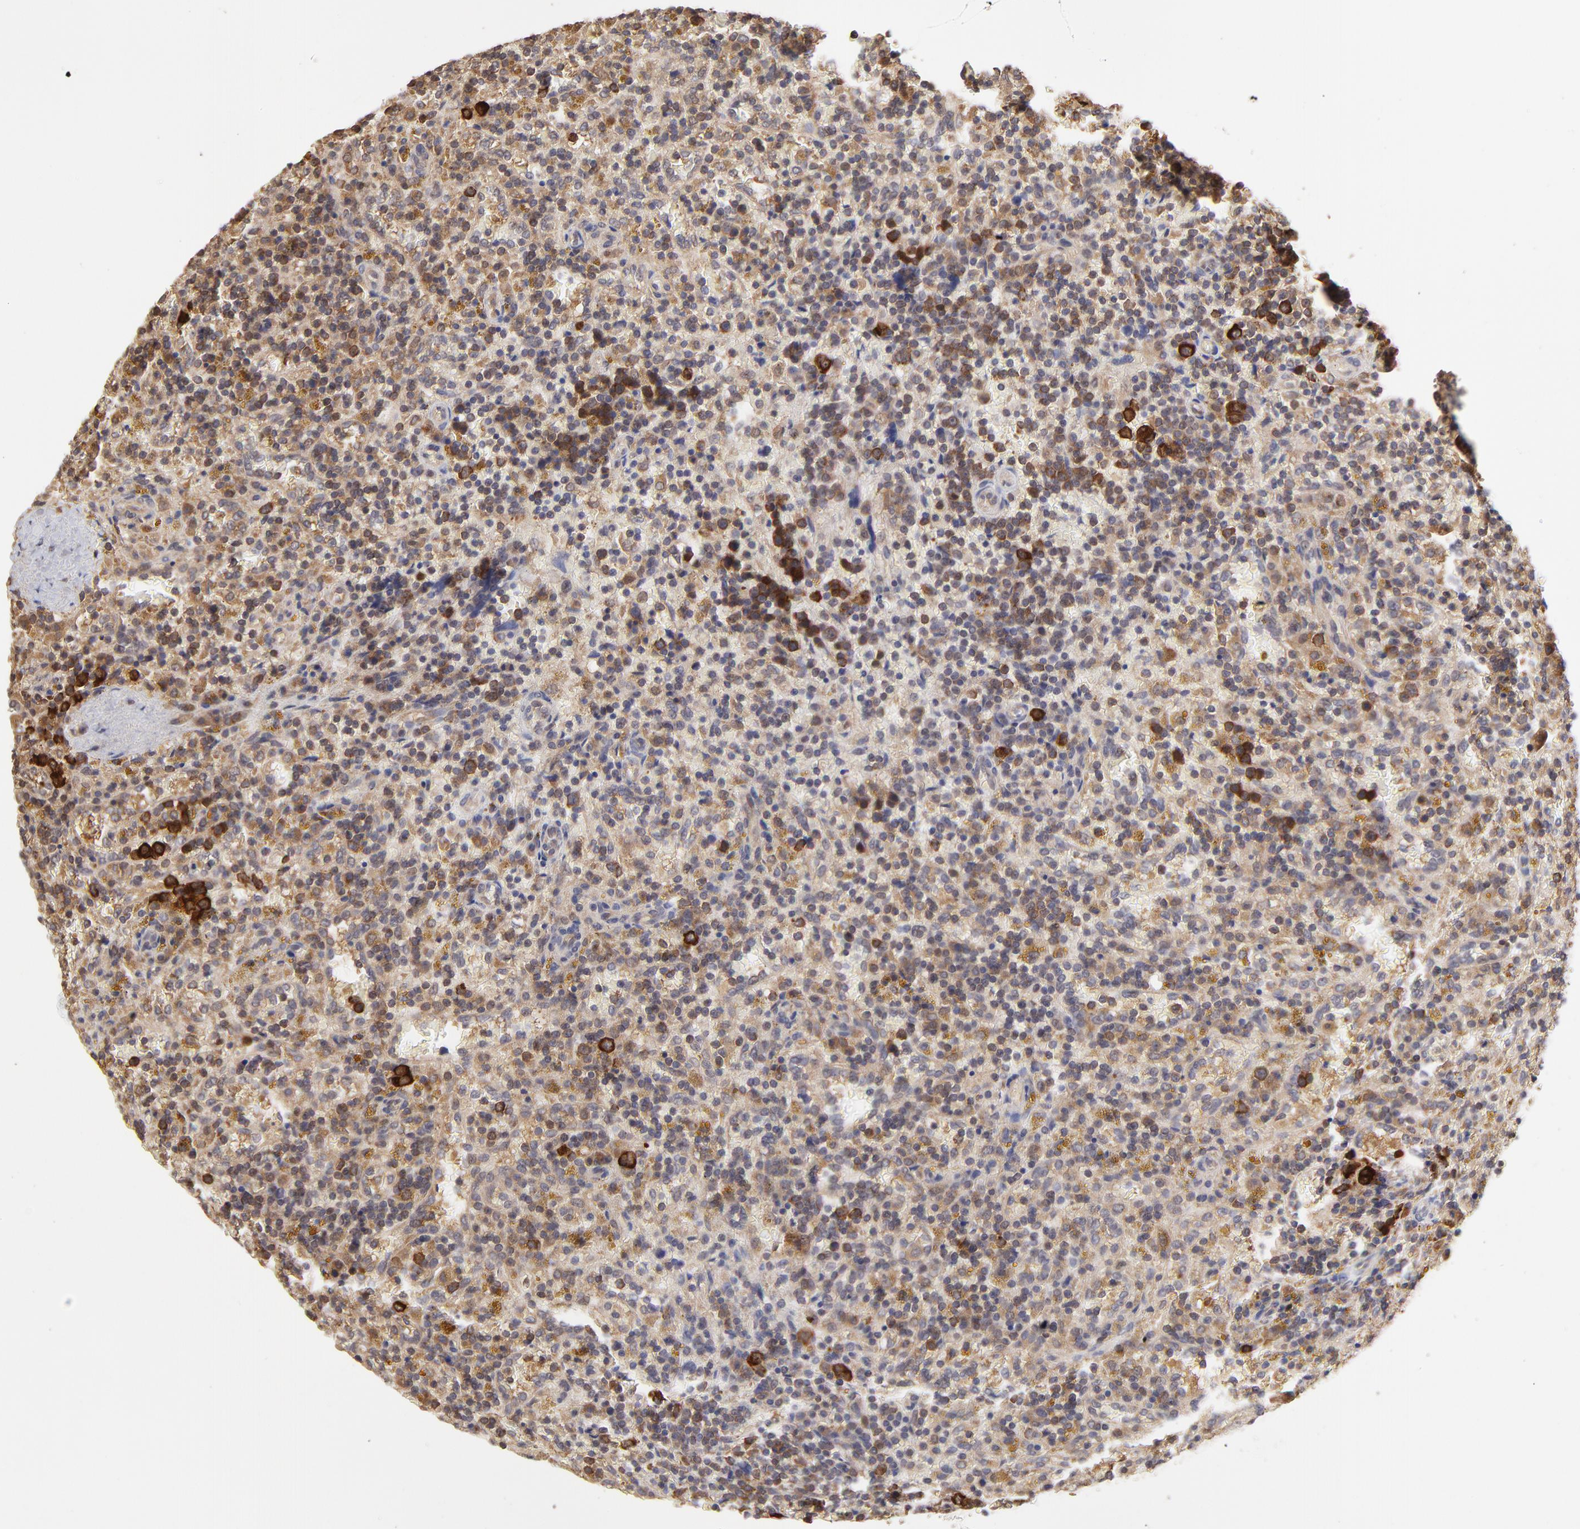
{"staining": {"intensity": "strong", "quantity": "<25%", "location": "cytoplasmic/membranous"}, "tissue": "lymphoma", "cell_type": "Tumor cells", "image_type": "cancer", "snomed": [{"axis": "morphology", "description": "Malignant lymphoma, non-Hodgkin's type, Low grade"}, {"axis": "topography", "description": "Spleen"}], "caption": "Immunohistochemistry (IHC) photomicrograph of lymphoma stained for a protein (brown), which reveals medium levels of strong cytoplasmic/membranous positivity in approximately <25% of tumor cells.", "gene": "GART", "patient": {"sex": "female", "age": 65}}